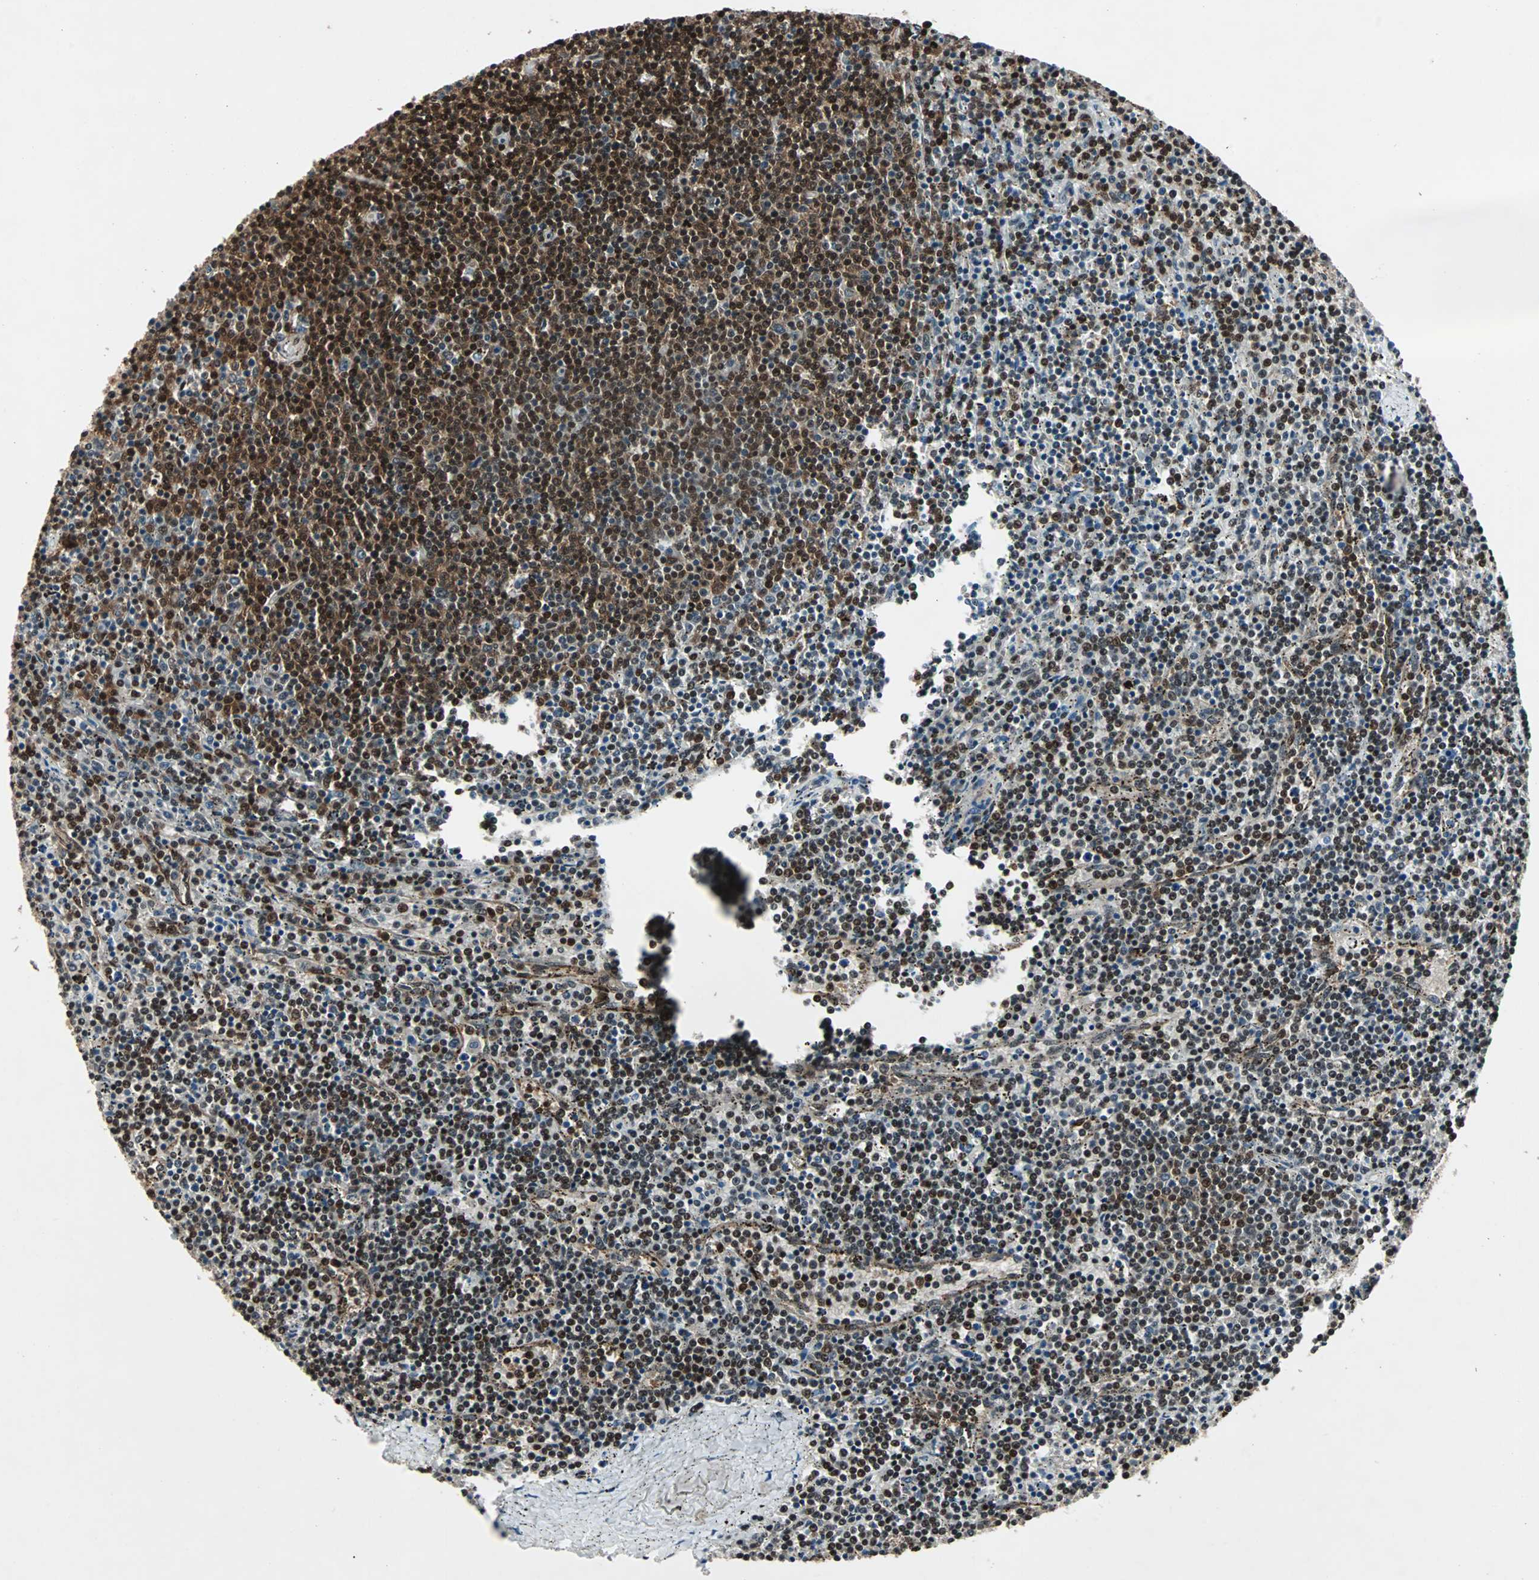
{"staining": {"intensity": "strong", "quantity": ">75%", "location": "cytoplasmic/membranous,nuclear"}, "tissue": "lymphoma", "cell_type": "Tumor cells", "image_type": "cancer", "snomed": [{"axis": "morphology", "description": "Malignant lymphoma, non-Hodgkin's type, Low grade"}, {"axis": "topography", "description": "Spleen"}], "caption": "Protein expression analysis of human malignant lymphoma, non-Hodgkin's type (low-grade) reveals strong cytoplasmic/membranous and nuclear expression in approximately >75% of tumor cells.", "gene": "ACLY", "patient": {"sex": "female", "age": 50}}